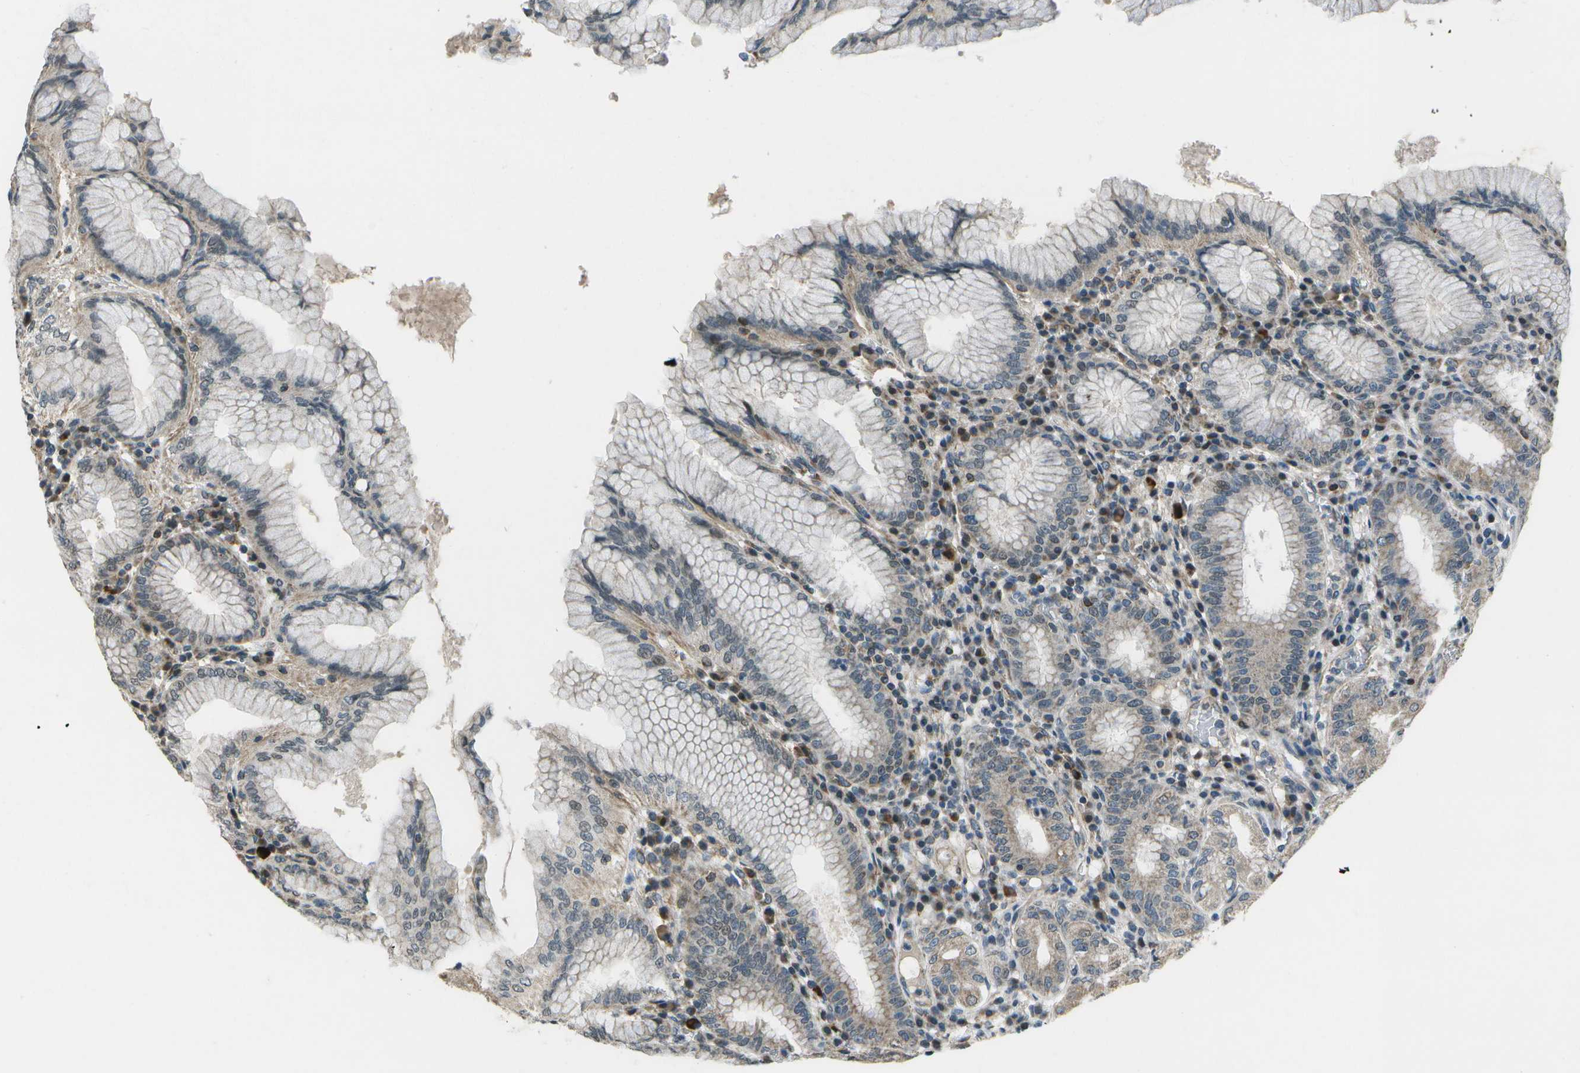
{"staining": {"intensity": "moderate", "quantity": "25%-75%", "location": "cytoplasmic/membranous,nuclear"}, "tissue": "stomach", "cell_type": "Glandular cells", "image_type": "normal", "snomed": [{"axis": "morphology", "description": "Normal tissue, NOS"}, {"axis": "topography", "description": "Stomach"}, {"axis": "topography", "description": "Stomach, lower"}], "caption": "Protein expression by immunohistochemistry reveals moderate cytoplasmic/membranous,nuclear expression in approximately 25%-75% of glandular cells in normal stomach.", "gene": "EIF2AK1", "patient": {"sex": "female", "age": 56}}